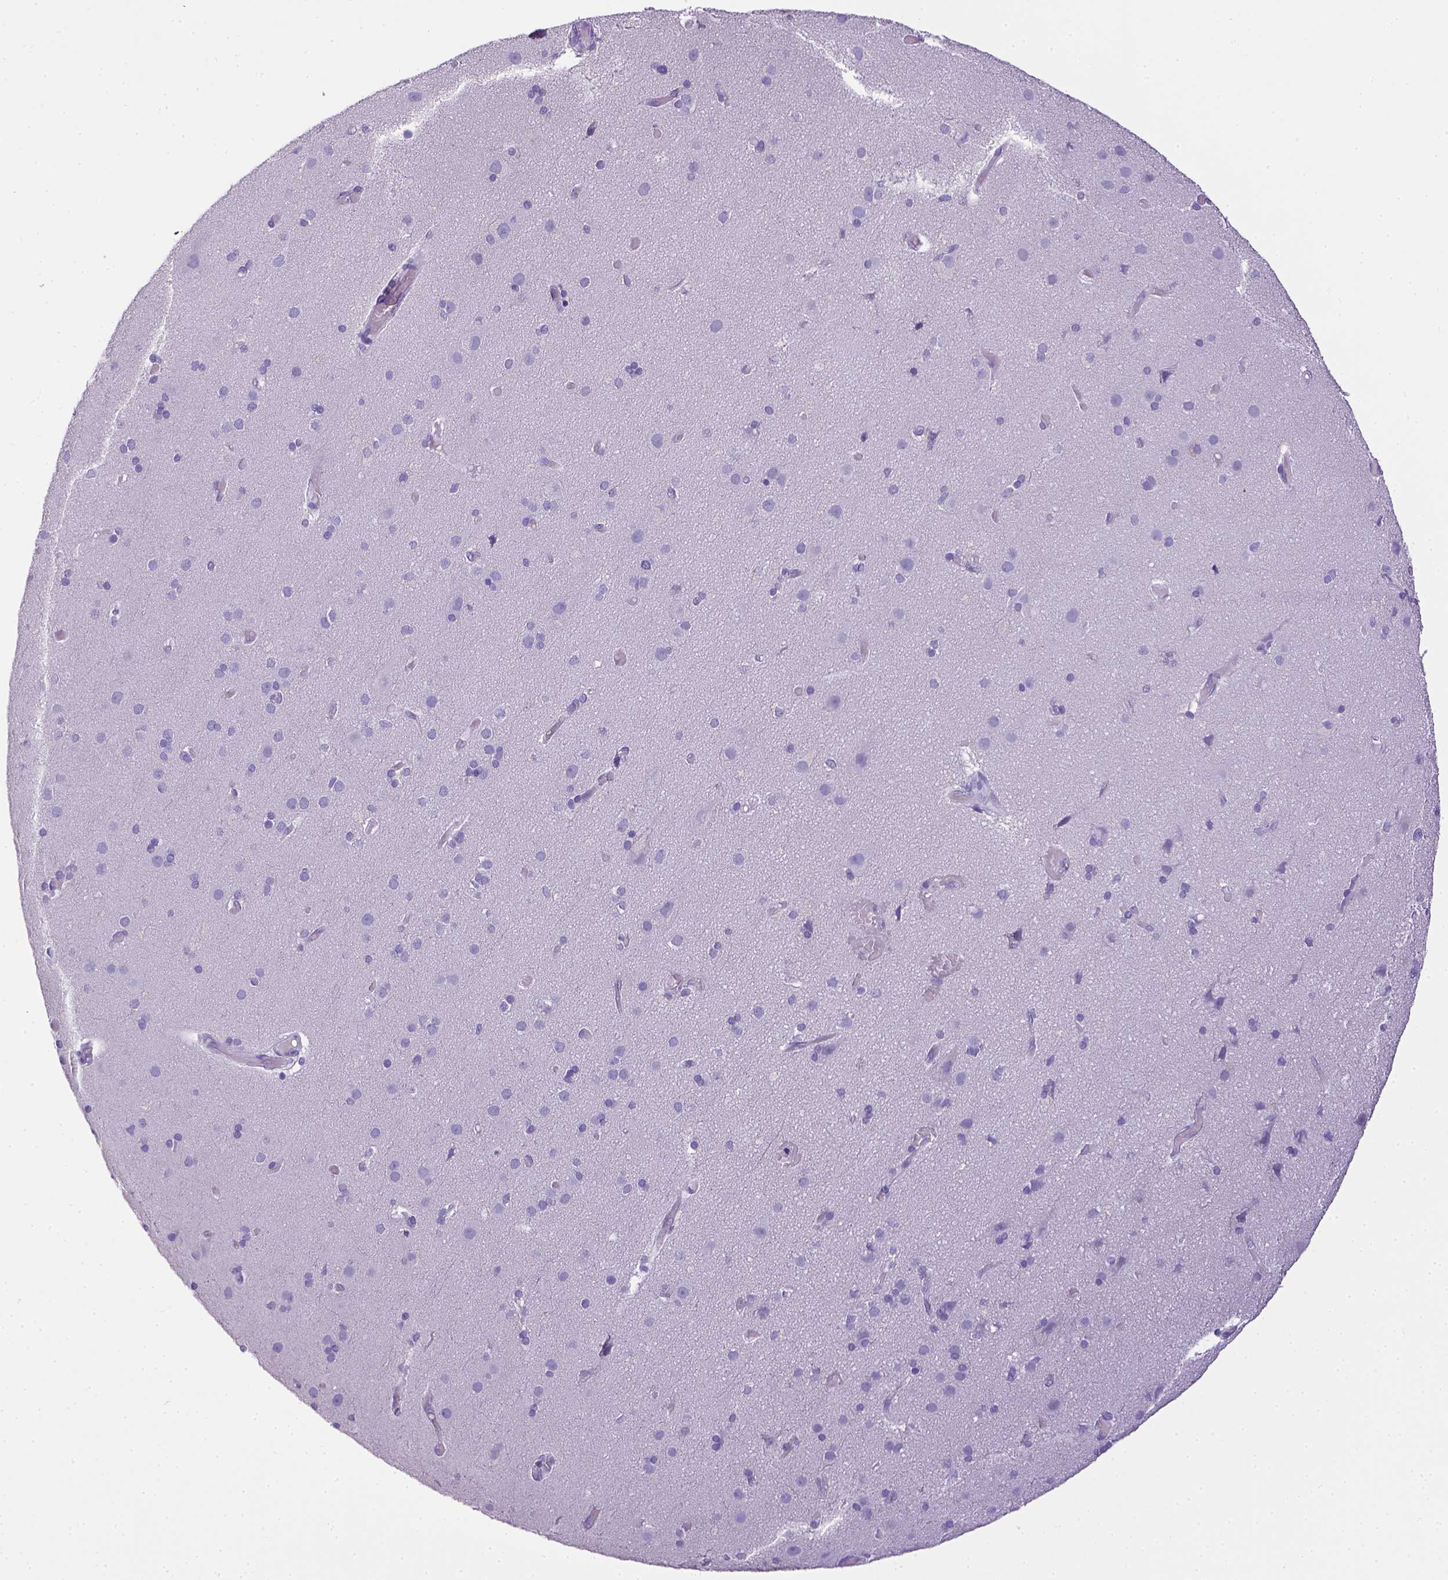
{"staining": {"intensity": "negative", "quantity": "none", "location": "none"}, "tissue": "cerebral cortex", "cell_type": "Endothelial cells", "image_type": "normal", "snomed": [{"axis": "morphology", "description": "Normal tissue, NOS"}, {"axis": "morphology", "description": "Glioma, malignant, High grade"}, {"axis": "topography", "description": "Cerebral cortex"}], "caption": "DAB (3,3'-diaminobenzidine) immunohistochemical staining of unremarkable human cerebral cortex displays no significant expression in endothelial cells. (Brightfield microscopy of DAB (3,3'-diaminobenzidine) immunohistochemistry (IHC) at high magnification).", "gene": "CD3E", "patient": {"sex": "male", "age": 71}}